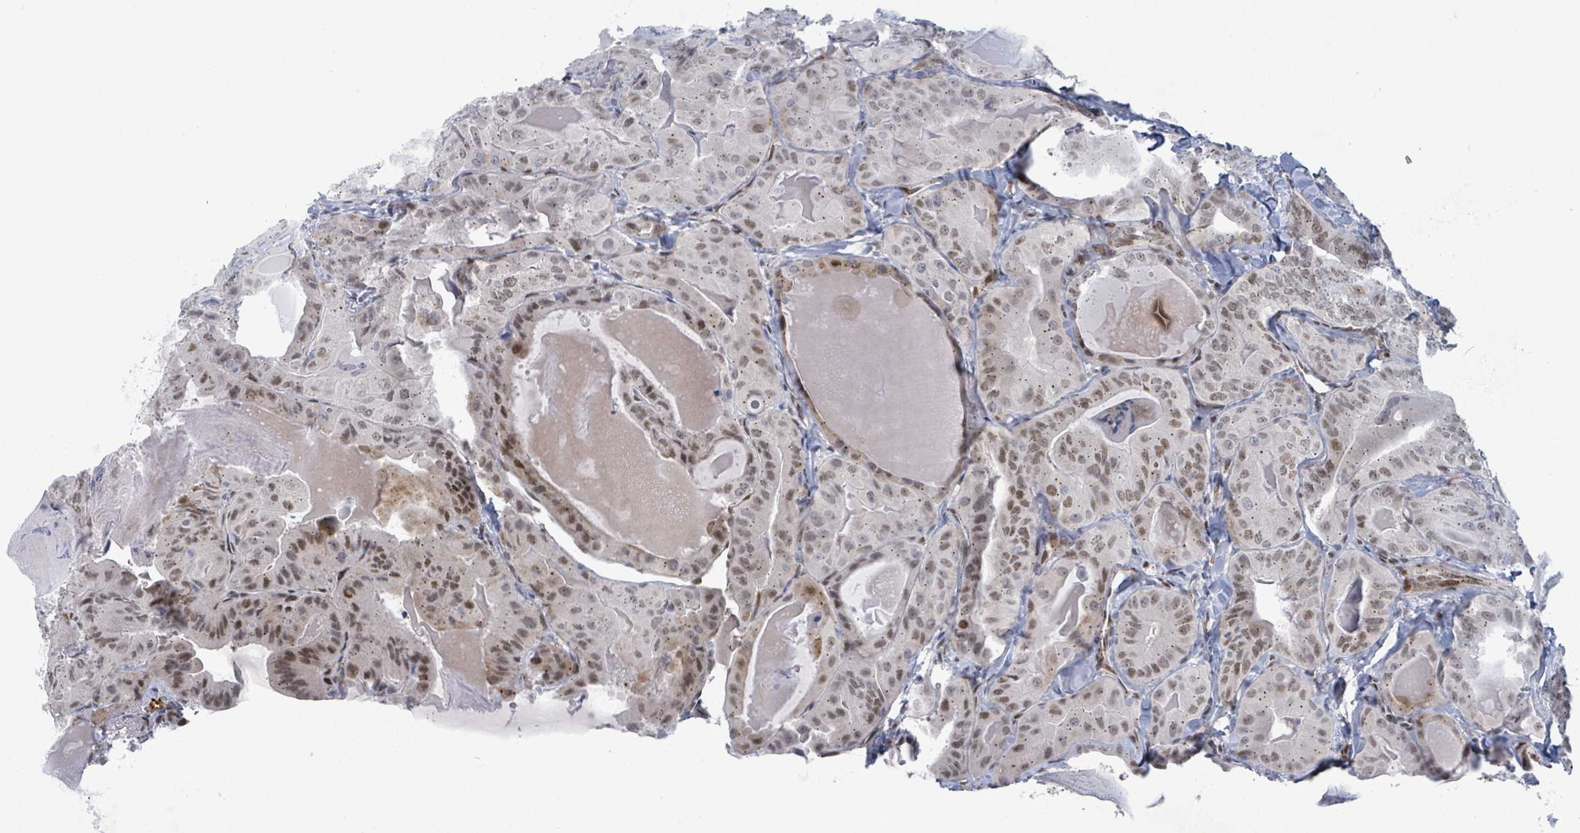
{"staining": {"intensity": "moderate", "quantity": "25%-75%", "location": "nuclear"}, "tissue": "thyroid cancer", "cell_type": "Tumor cells", "image_type": "cancer", "snomed": [{"axis": "morphology", "description": "Papillary adenocarcinoma, NOS"}, {"axis": "topography", "description": "Thyroid gland"}], "caption": "The image reveals staining of papillary adenocarcinoma (thyroid), revealing moderate nuclear protein expression (brown color) within tumor cells.", "gene": "TUSC1", "patient": {"sex": "female", "age": 68}}